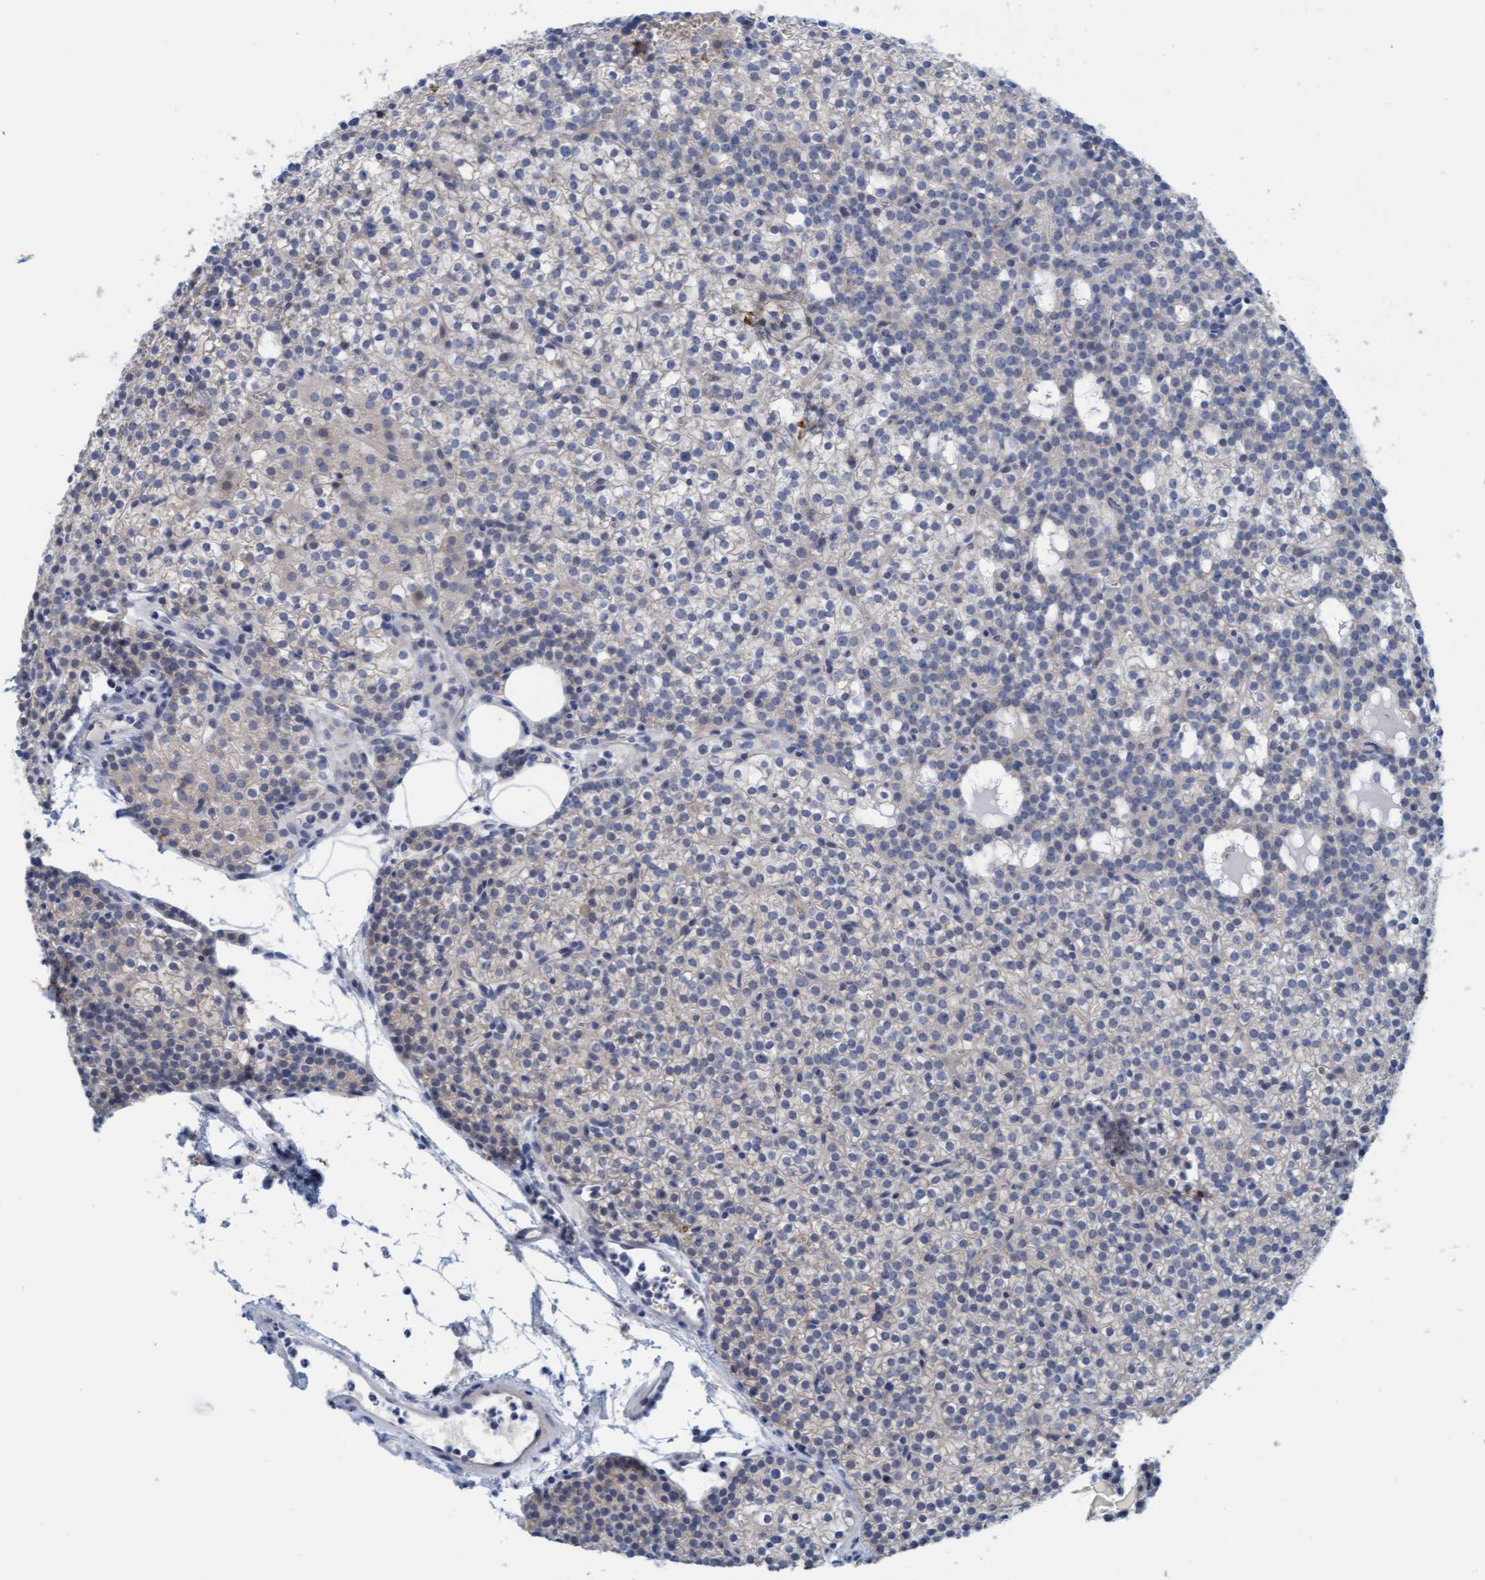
{"staining": {"intensity": "negative", "quantity": "none", "location": "none"}, "tissue": "parathyroid gland", "cell_type": "Glandular cells", "image_type": "normal", "snomed": [{"axis": "morphology", "description": "Normal tissue, NOS"}, {"axis": "morphology", "description": "Adenoma, NOS"}, {"axis": "topography", "description": "Parathyroid gland"}], "caption": "Immunohistochemical staining of unremarkable parathyroid gland displays no significant staining in glandular cells.", "gene": "P2RX5", "patient": {"sex": "female", "age": 74}}